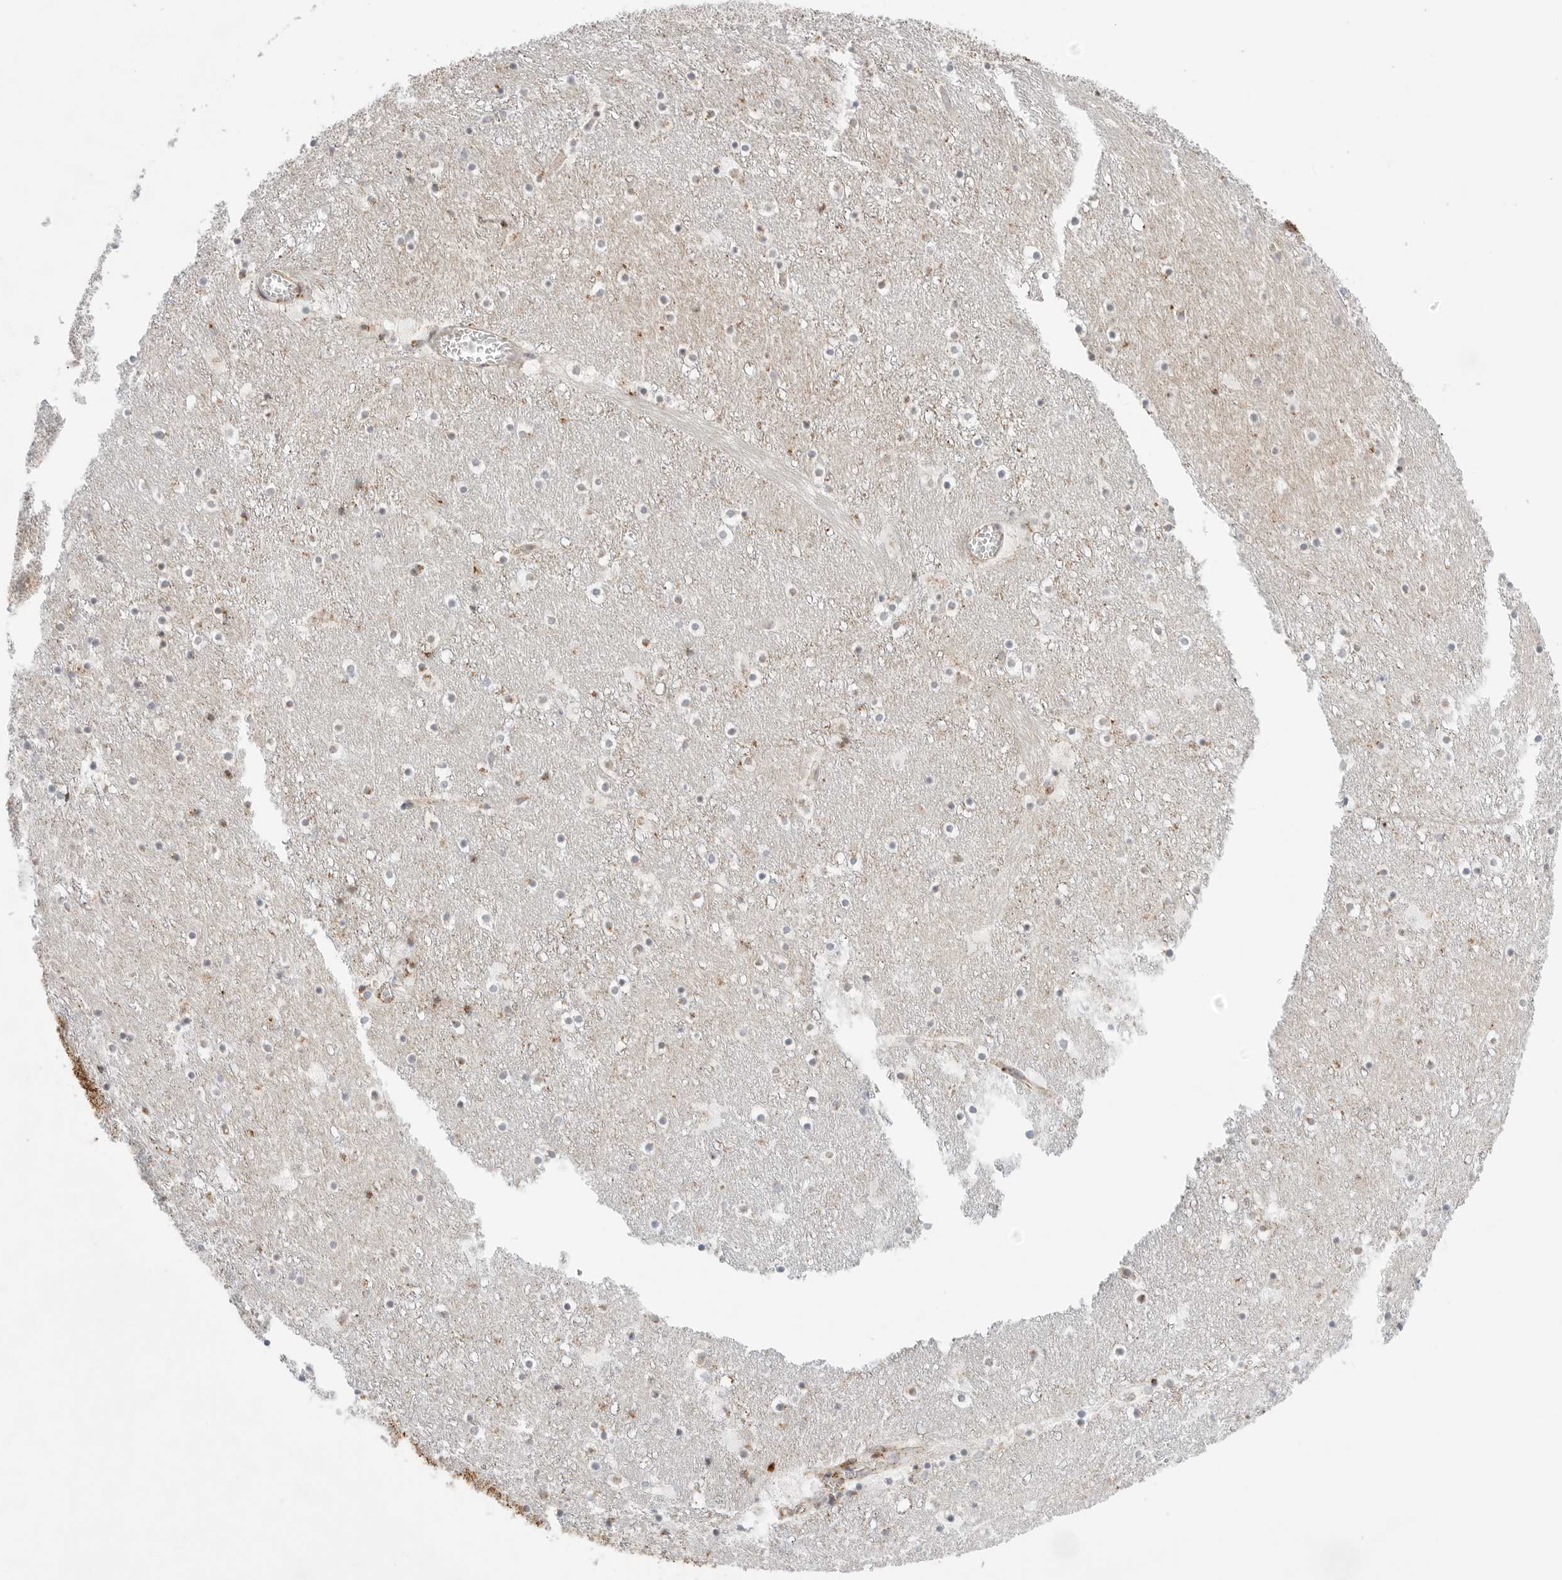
{"staining": {"intensity": "weak", "quantity": "<25%", "location": "cytoplasmic/membranous"}, "tissue": "caudate", "cell_type": "Glial cells", "image_type": "normal", "snomed": [{"axis": "morphology", "description": "Normal tissue, NOS"}, {"axis": "topography", "description": "Lateral ventricle wall"}], "caption": "Immunohistochemistry image of benign caudate: human caudate stained with DAB (3,3'-diaminobenzidine) shows no significant protein positivity in glial cells. Brightfield microscopy of immunohistochemistry stained with DAB (3,3'-diaminobenzidine) (brown) and hematoxylin (blue), captured at high magnification.", "gene": "ATP5IF1", "patient": {"sex": "male", "age": 45}}